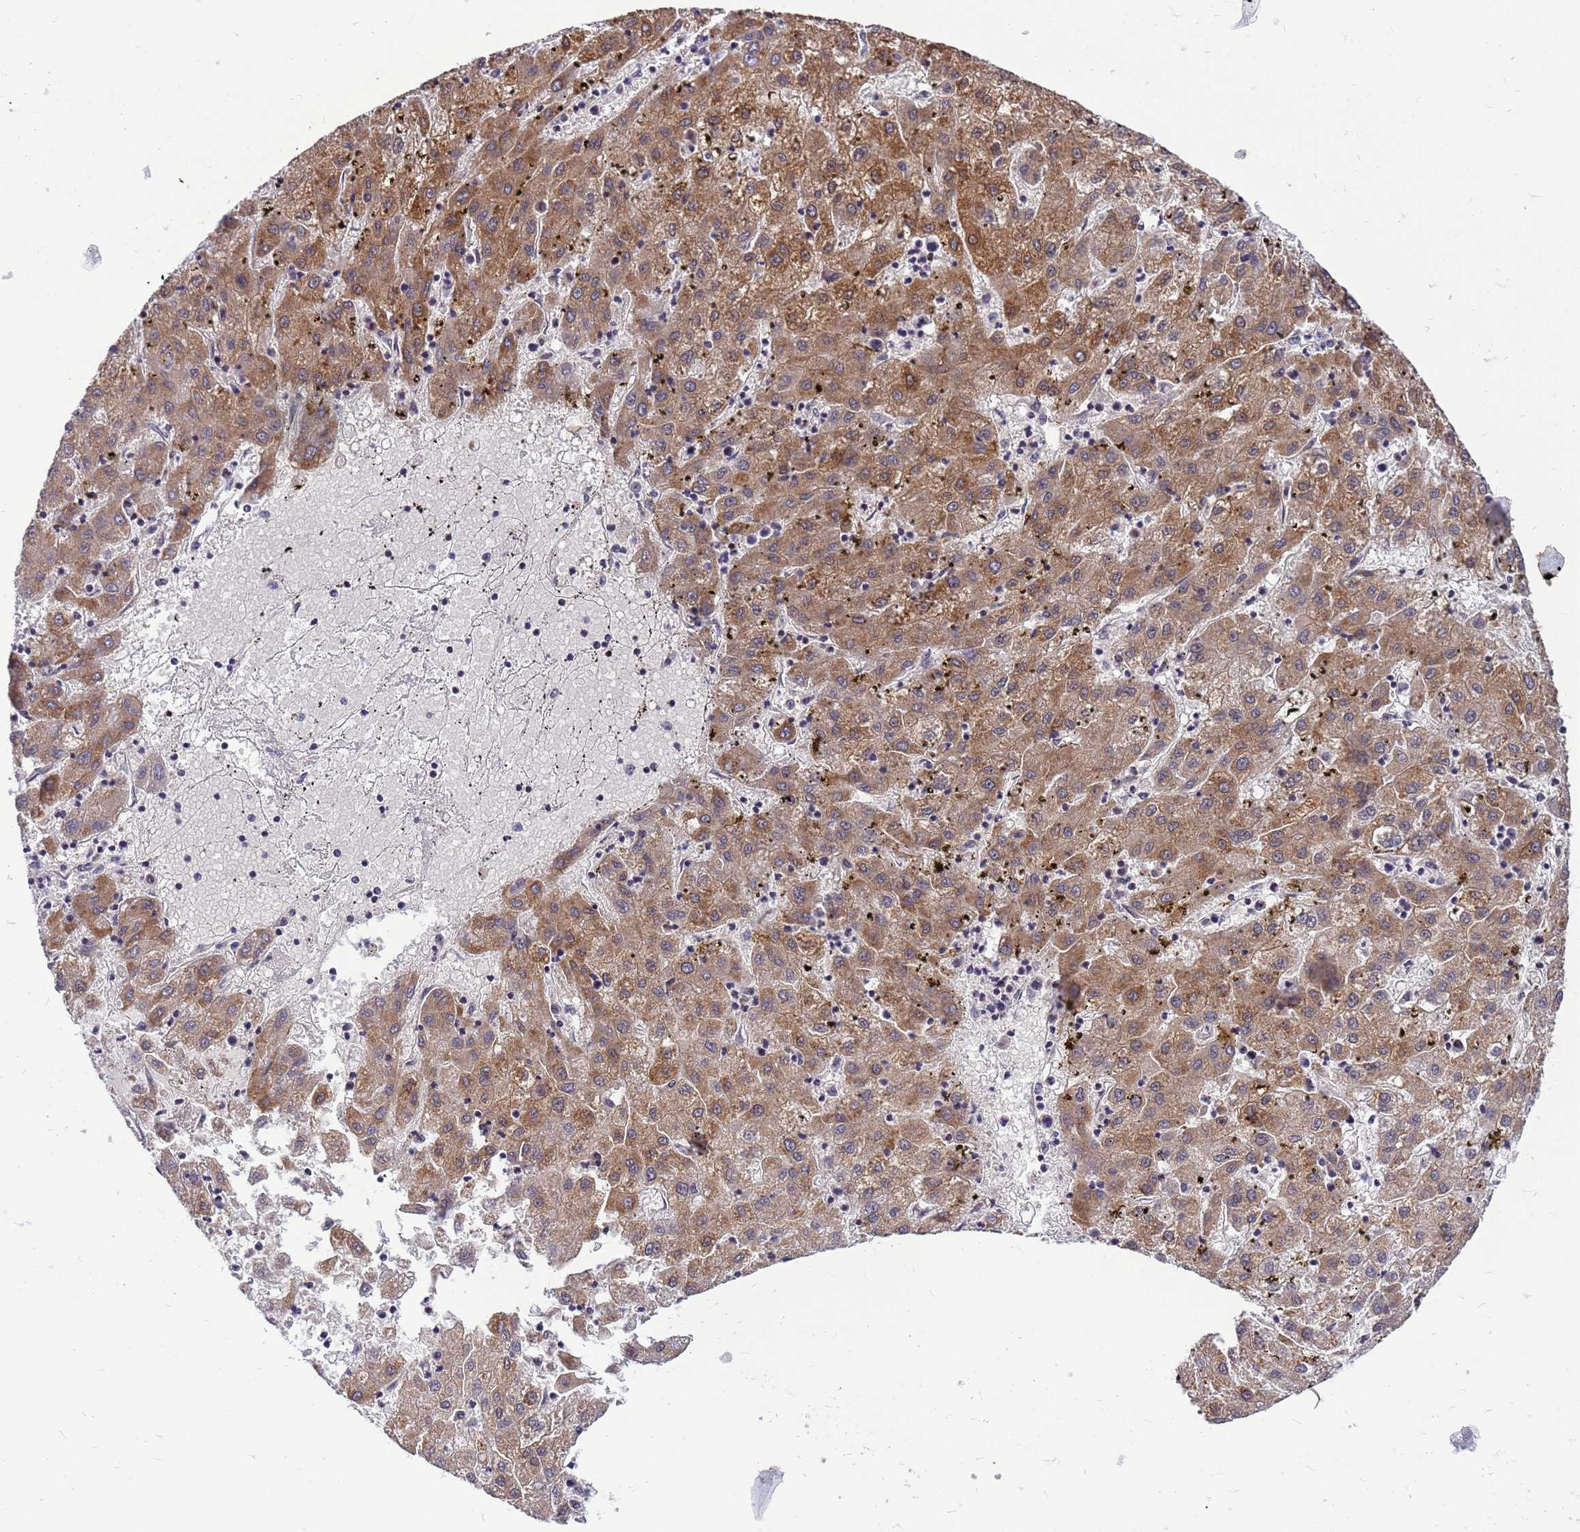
{"staining": {"intensity": "moderate", "quantity": ">75%", "location": "cytoplasmic/membranous"}, "tissue": "liver cancer", "cell_type": "Tumor cells", "image_type": "cancer", "snomed": [{"axis": "morphology", "description": "Carcinoma, Hepatocellular, NOS"}, {"axis": "topography", "description": "Liver"}], "caption": "Moderate cytoplasmic/membranous positivity is appreciated in approximately >75% of tumor cells in liver cancer.", "gene": "CMC4", "patient": {"sex": "male", "age": 72}}